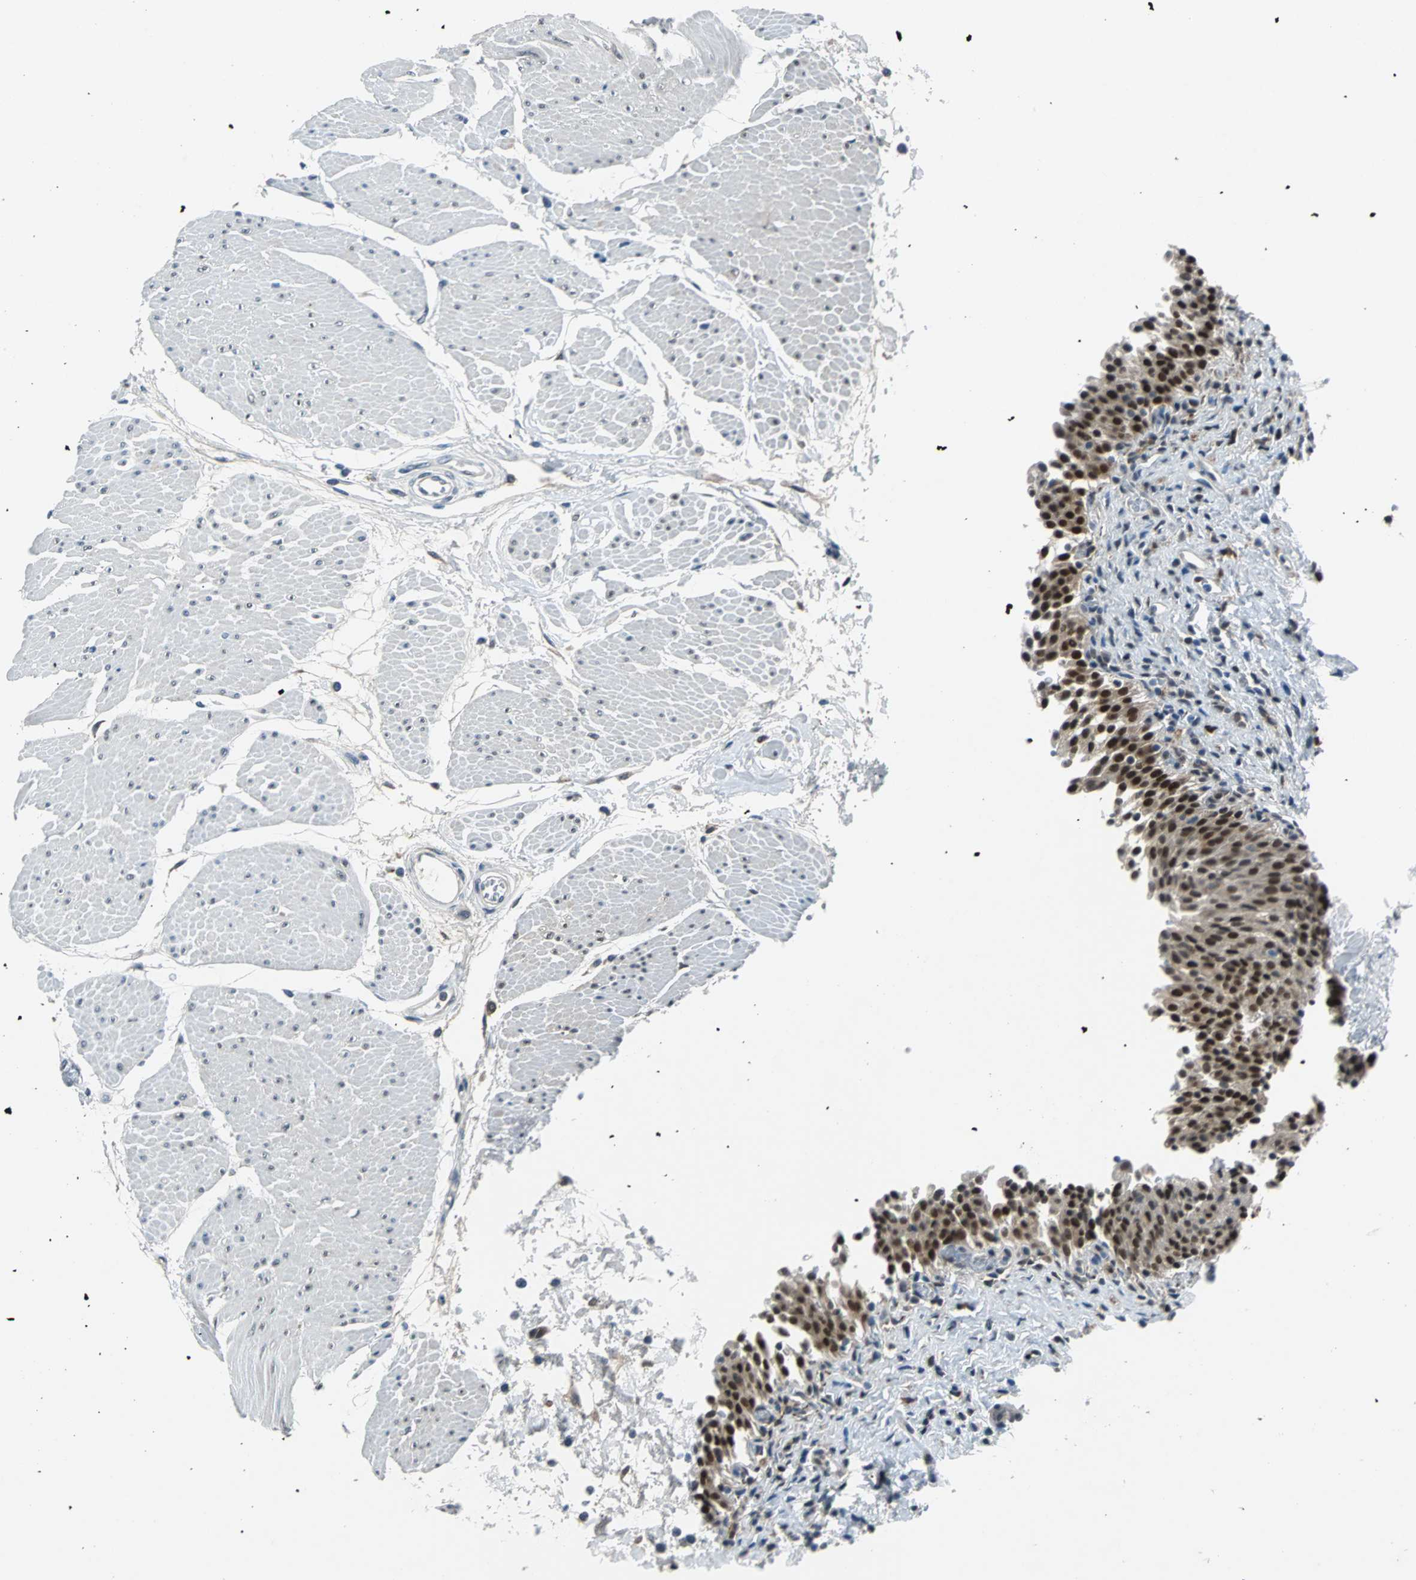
{"staining": {"intensity": "strong", "quantity": ">75%", "location": "nuclear"}, "tissue": "urinary bladder", "cell_type": "Urothelial cells", "image_type": "normal", "snomed": [{"axis": "morphology", "description": "Normal tissue, NOS"}, {"axis": "topography", "description": "Urinary bladder"}], "caption": "Urinary bladder stained with a brown dye shows strong nuclear positive expression in about >75% of urothelial cells.", "gene": "USP28", "patient": {"sex": "male", "age": 51}}